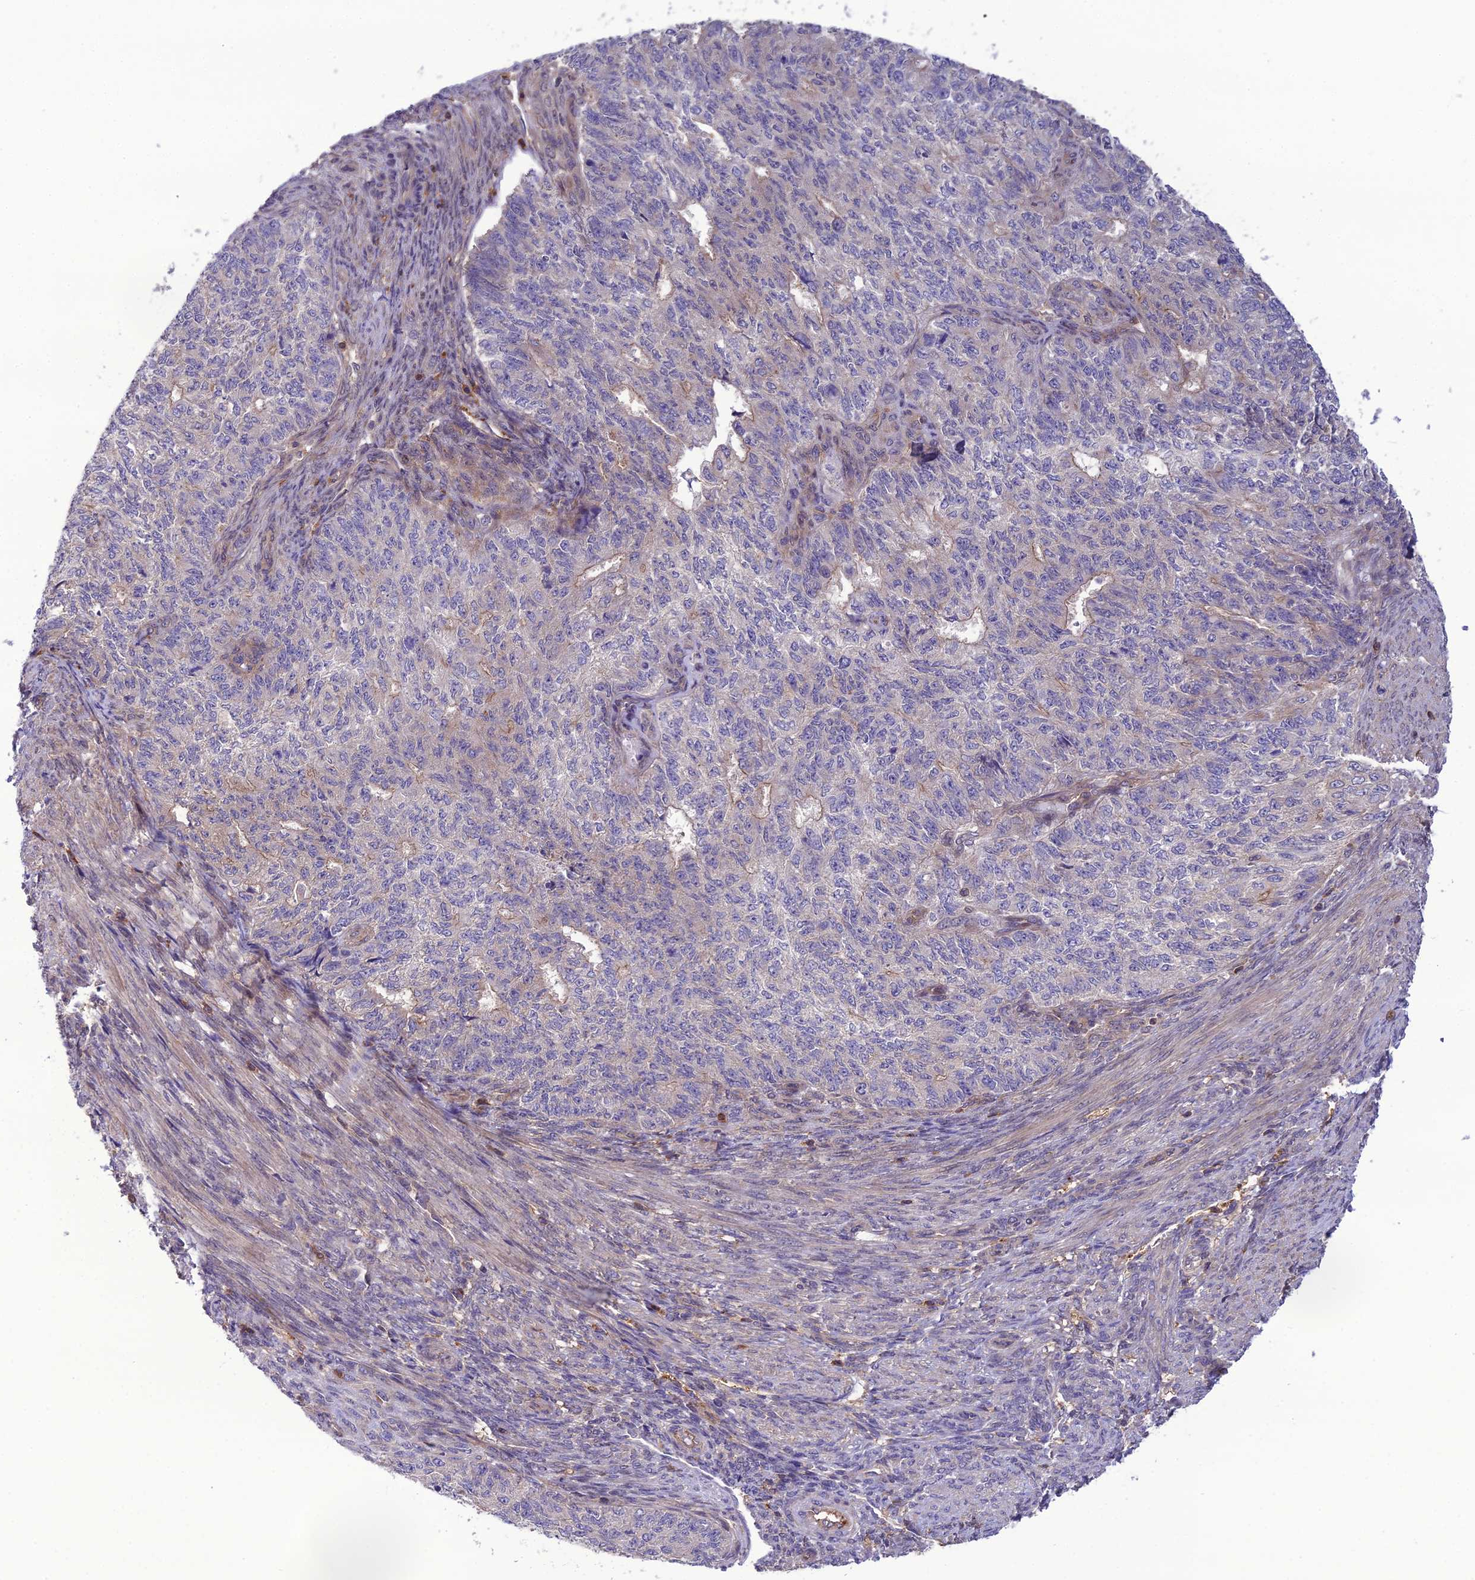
{"staining": {"intensity": "weak", "quantity": "<25%", "location": "cytoplasmic/membranous"}, "tissue": "endometrial cancer", "cell_type": "Tumor cells", "image_type": "cancer", "snomed": [{"axis": "morphology", "description": "Adenocarcinoma, NOS"}, {"axis": "topography", "description": "Endometrium"}], "caption": "DAB (3,3'-diaminobenzidine) immunohistochemical staining of human endometrial cancer (adenocarcinoma) shows no significant expression in tumor cells.", "gene": "GDF6", "patient": {"sex": "female", "age": 32}}